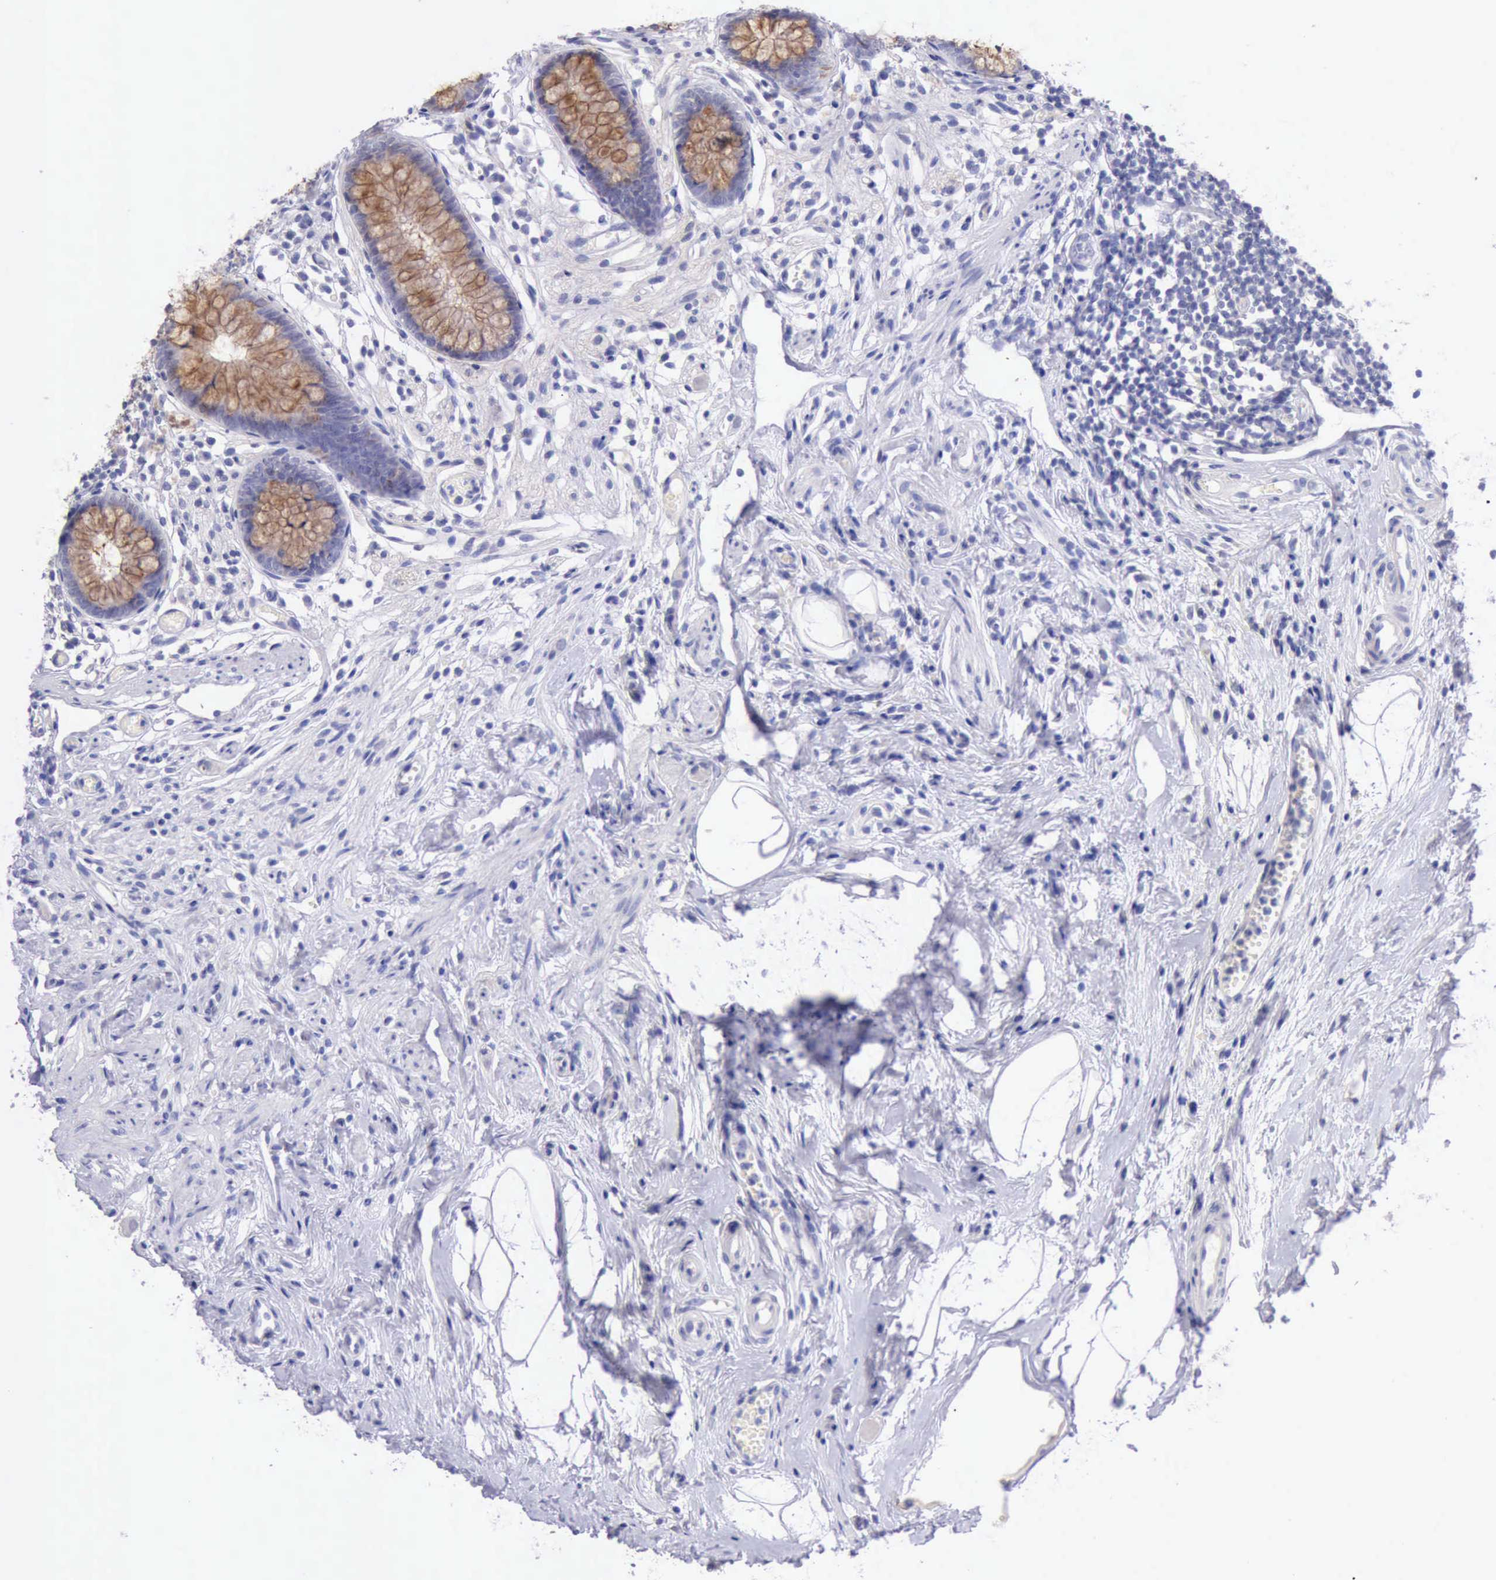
{"staining": {"intensity": "weak", "quantity": ">75%", "location": "cytoplasmic/membranous"}, "tissue": "appendix", "cell_type": "Glandular cells", "image_type": "normal", "snomed": [{"axis": "morphology", "description": "Normal tissue, NOS"}, {"axis": "topography", "description": "Appendix"}], "caption": "Protein staining of unremarkable appendix shows weak cytoplasmic/membranous staining in about >75% of glandular cells.", "gene": "LRFN5", "patient": {"sex": "male", "age": 38}}